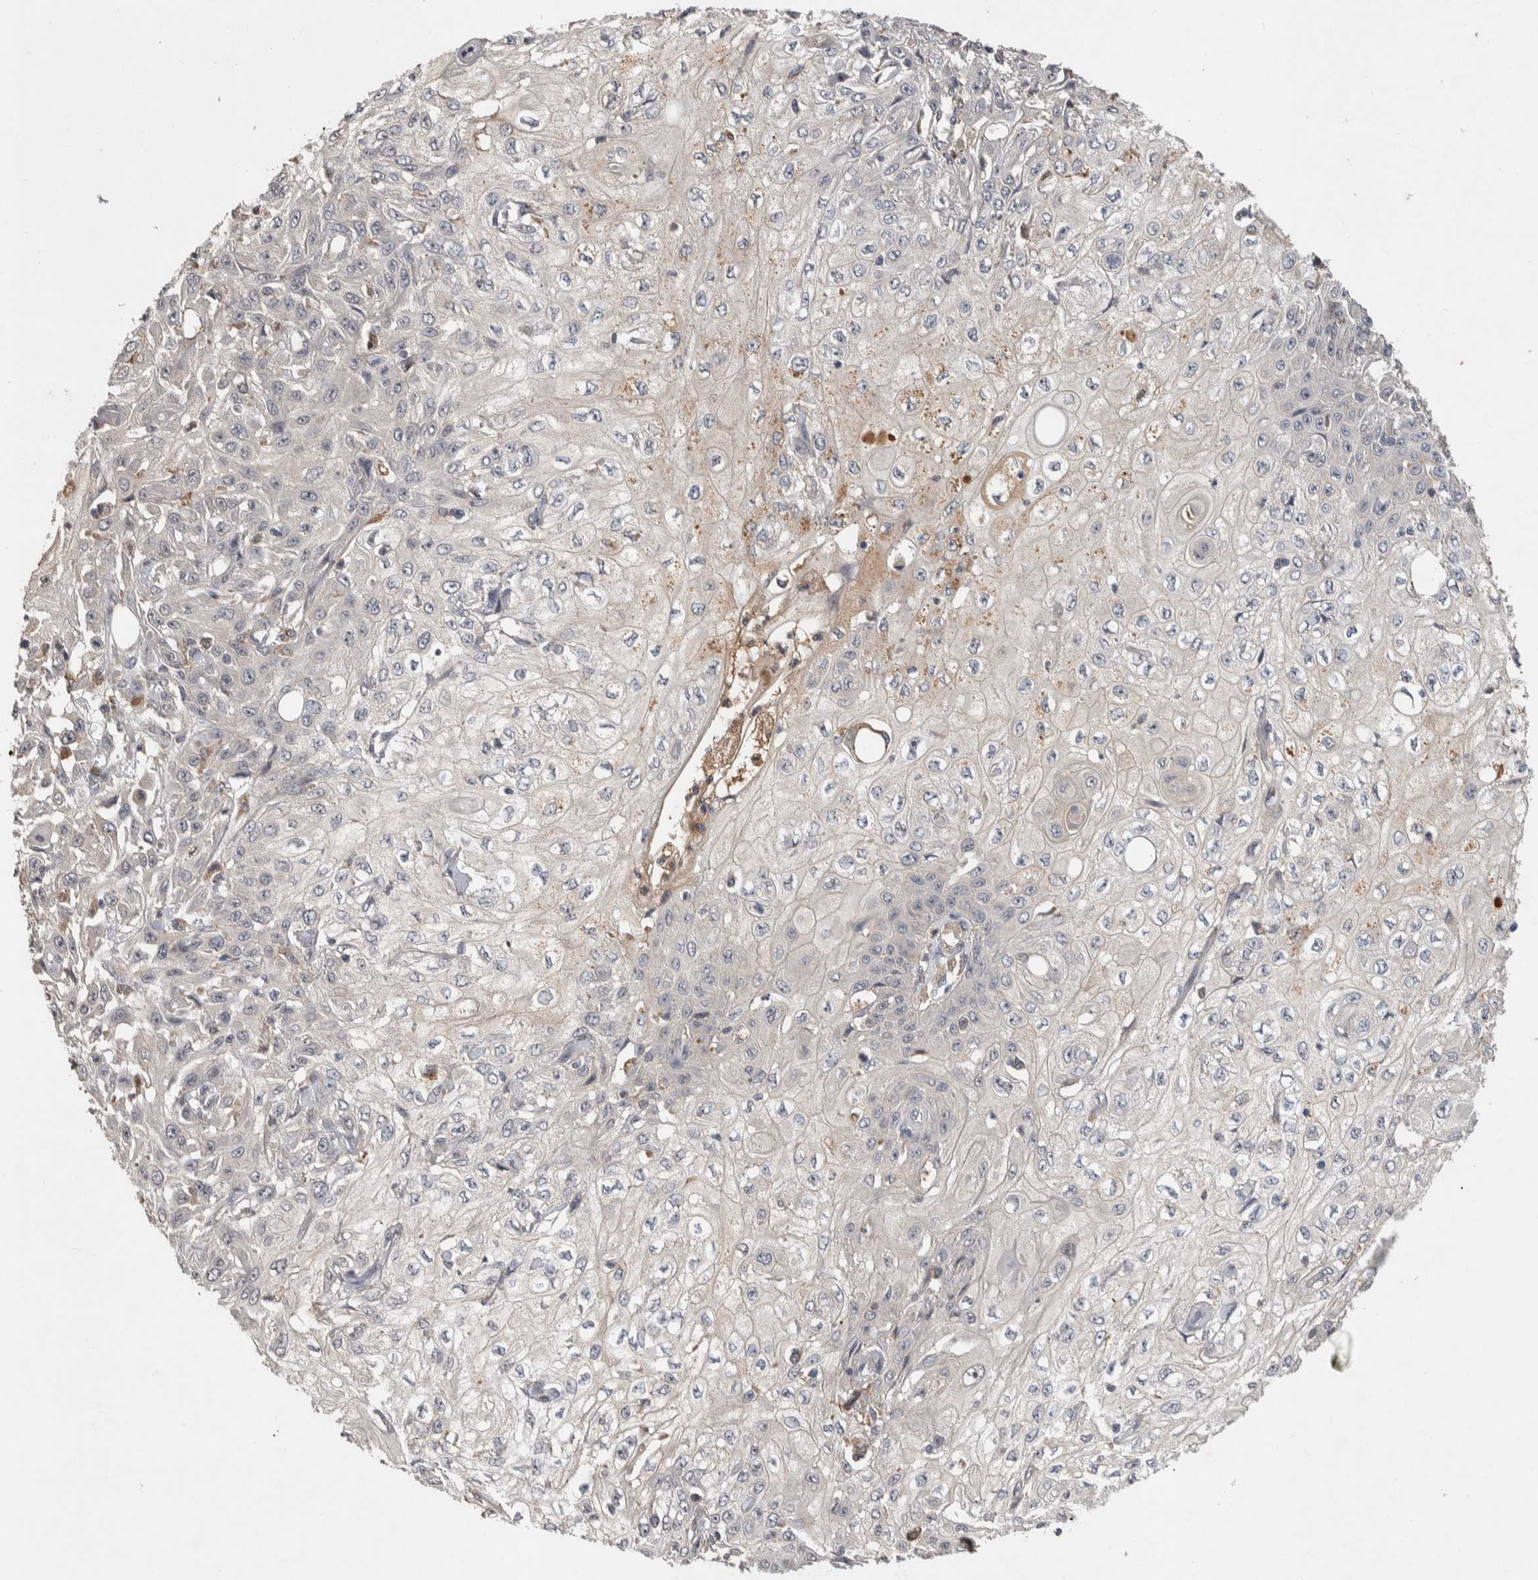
{"staining": {"intensity": "negative", "quantity": "none", "location": "none"}, "tissue": "skin cancer", "cell_type": "Tumor cells", "image_type": "cancer", "snomed": [{"axis": "morphology", "description": "Squamous cell carcinoma, NOS"}, {"axis": "morphology", "description": "Squamous cell carcinoma, metastatic, NOS"}, {"axis": "topography", "description": "Skin"}, {"axis": "topography", "description": "Lymph node"}], "caption": "This is a micrograph of IHC staining of skin squamous cell carcinoma, which shows no expression in tumor cells. (Brightfield microscopy of DAB (3,3'-diaminobenzidine) immunohistochemistry at high magnification).", "gene": "CHRM3", "patient": {"sex": "male", "age": 75}}